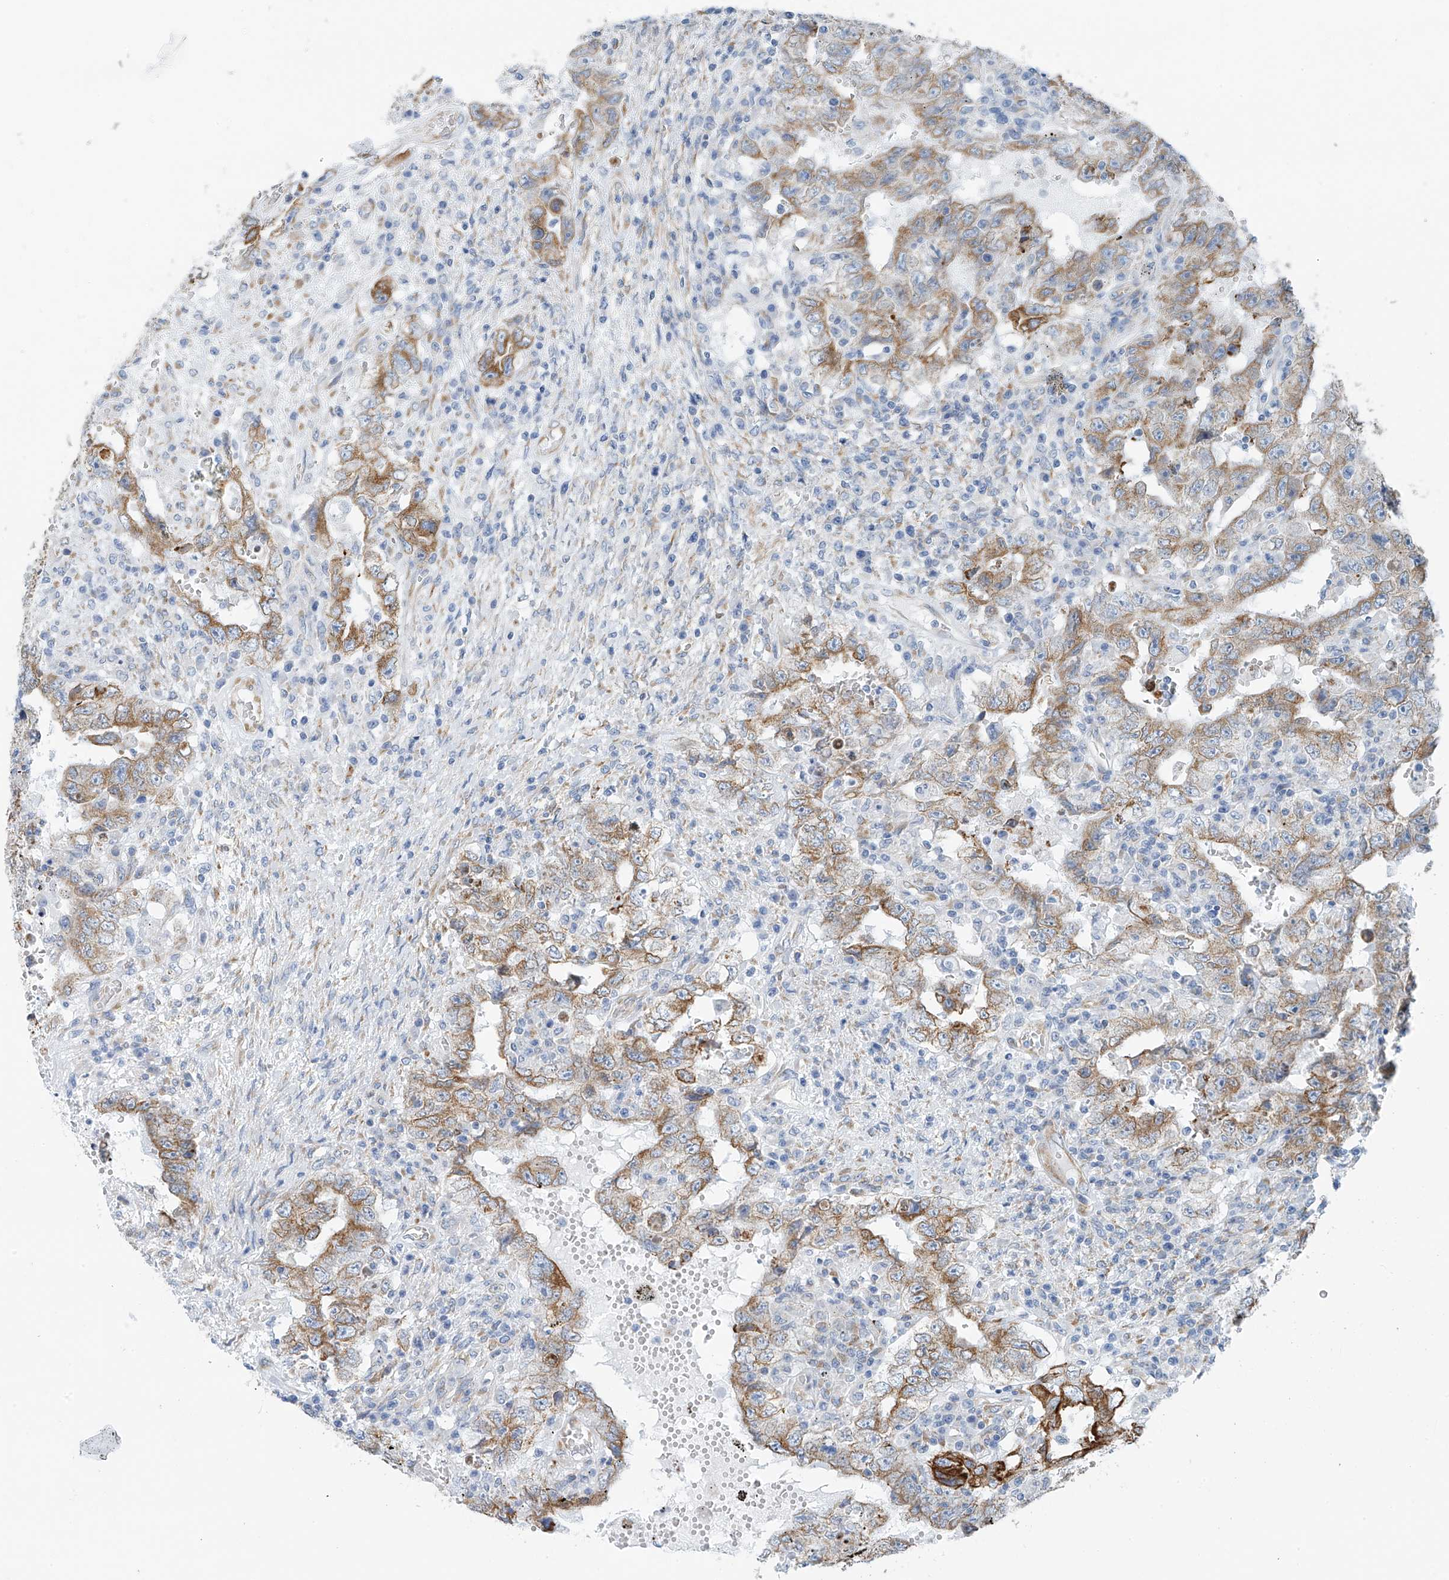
{"staining": {"intensity": "moderate", "quantity": ">75%", "location": "cytoplasmic/membranous"}, "tissue": "testis cancer", "cell_type": "Tumor cells", "image_type": "cancer", "snomed": [{"axis": "morphology", "description": "Carcinoma, Embryonal, NOS"}, {"axis": "topography", "description": "Testis"}], "caption": "A high-resolution micrograph shows immunohistochemistry staining of embryonal carcinoma (testis), which demonstrates moderate cytoplasmic/membranous expression in approximately >75% of tumor cells.", "gene": "RCN2", "patient": {"sex": "male", "age": 26}}